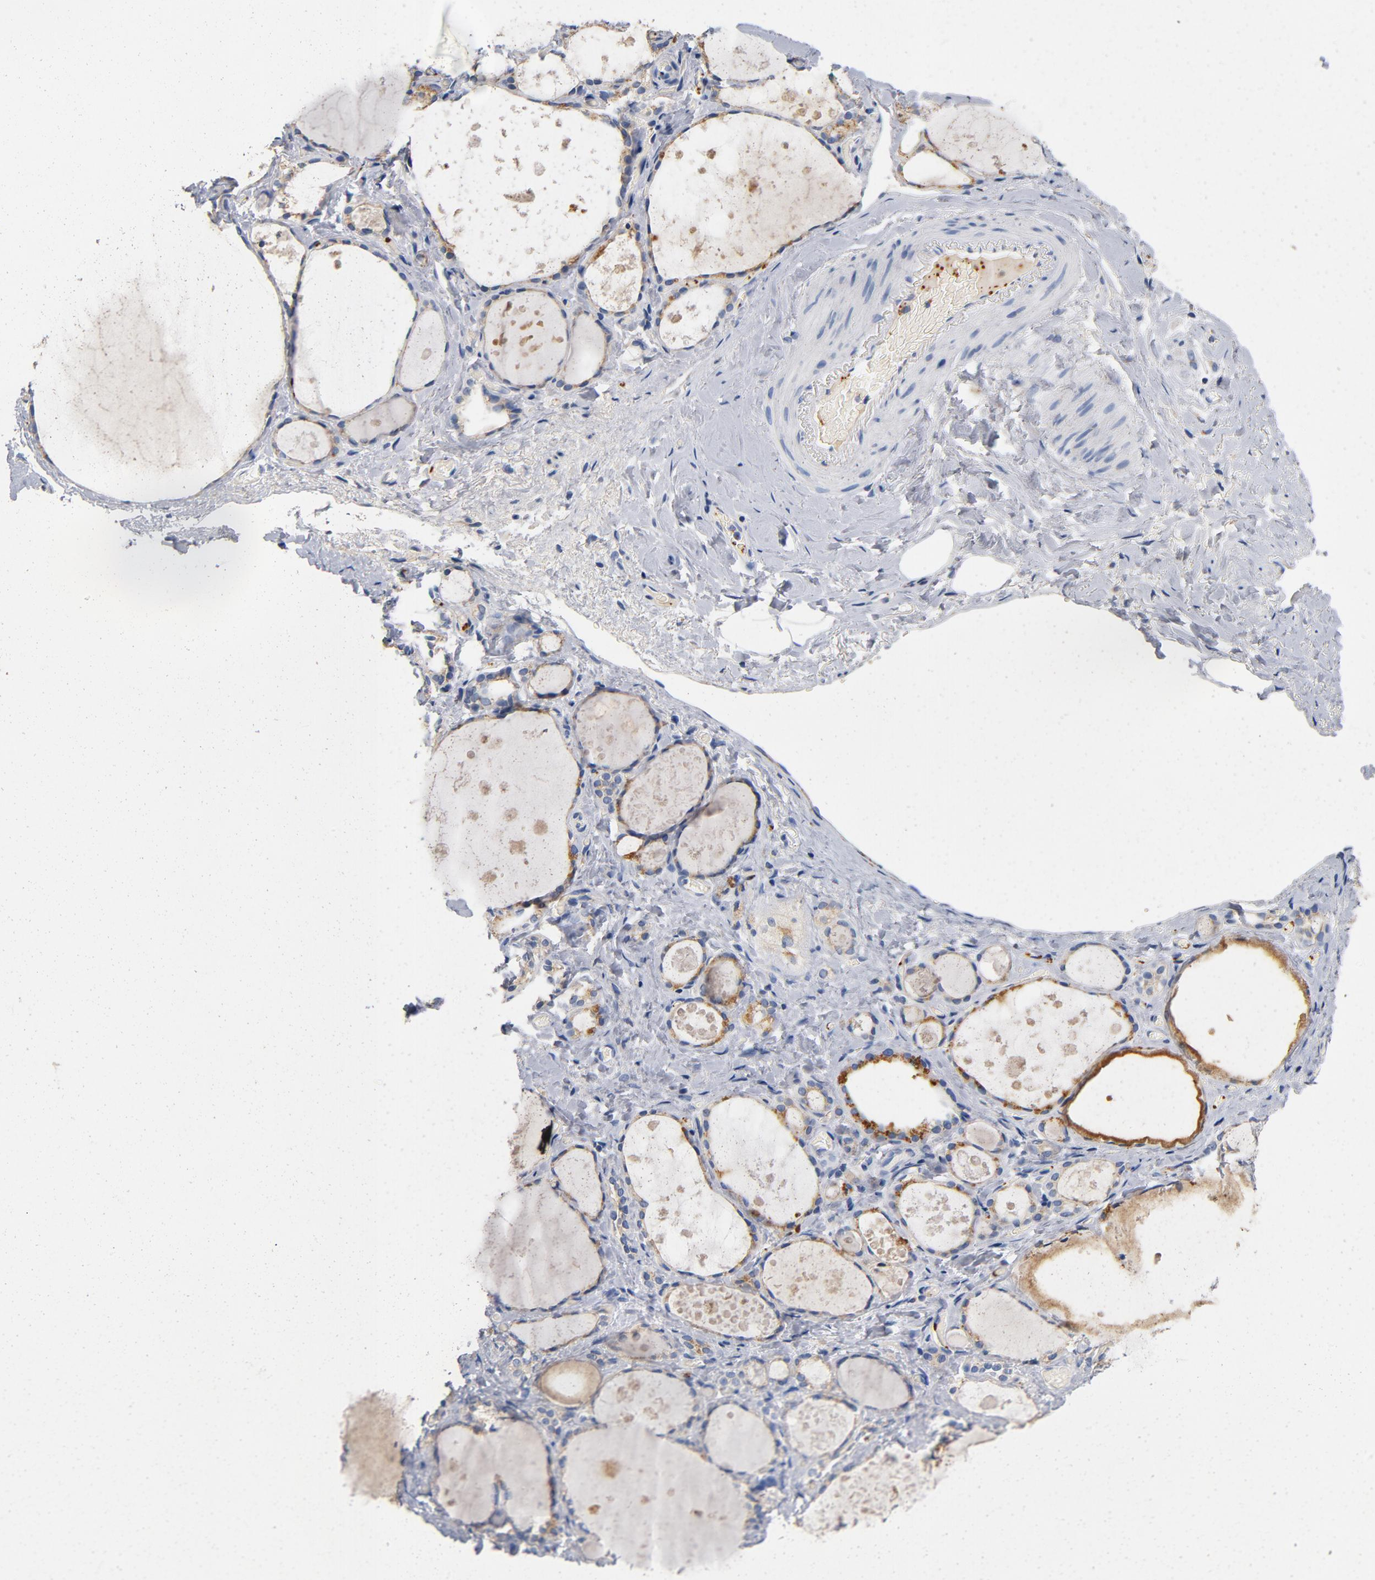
{"staining": {"intensity": "moderate", "quantity": "25%-75%", "location": "cytoplasmic/membranous"}, "tissue": "thyroid gland", "cell_type": "Glandular cells", "image_type": "normal", "snomed": [{"axis": "morphology", "description": "Normal tissue, NOS"}, {"axis": "topography", "description": "Thyroid gland"}], "caption": "Immunohistochemistry (IHC) image of unremarkable thyroid gland: human thyroid gland stained using immunohistochemistry (IHC) demonstrates medium levels of moderate protein expression localized specifically in the cytoplasmic/membranous of glandular cells, appearing as a cytoplasmic/membranous brown color.", "gene": "LMAN2", "patient": {"sex": "female", "age": 75}}